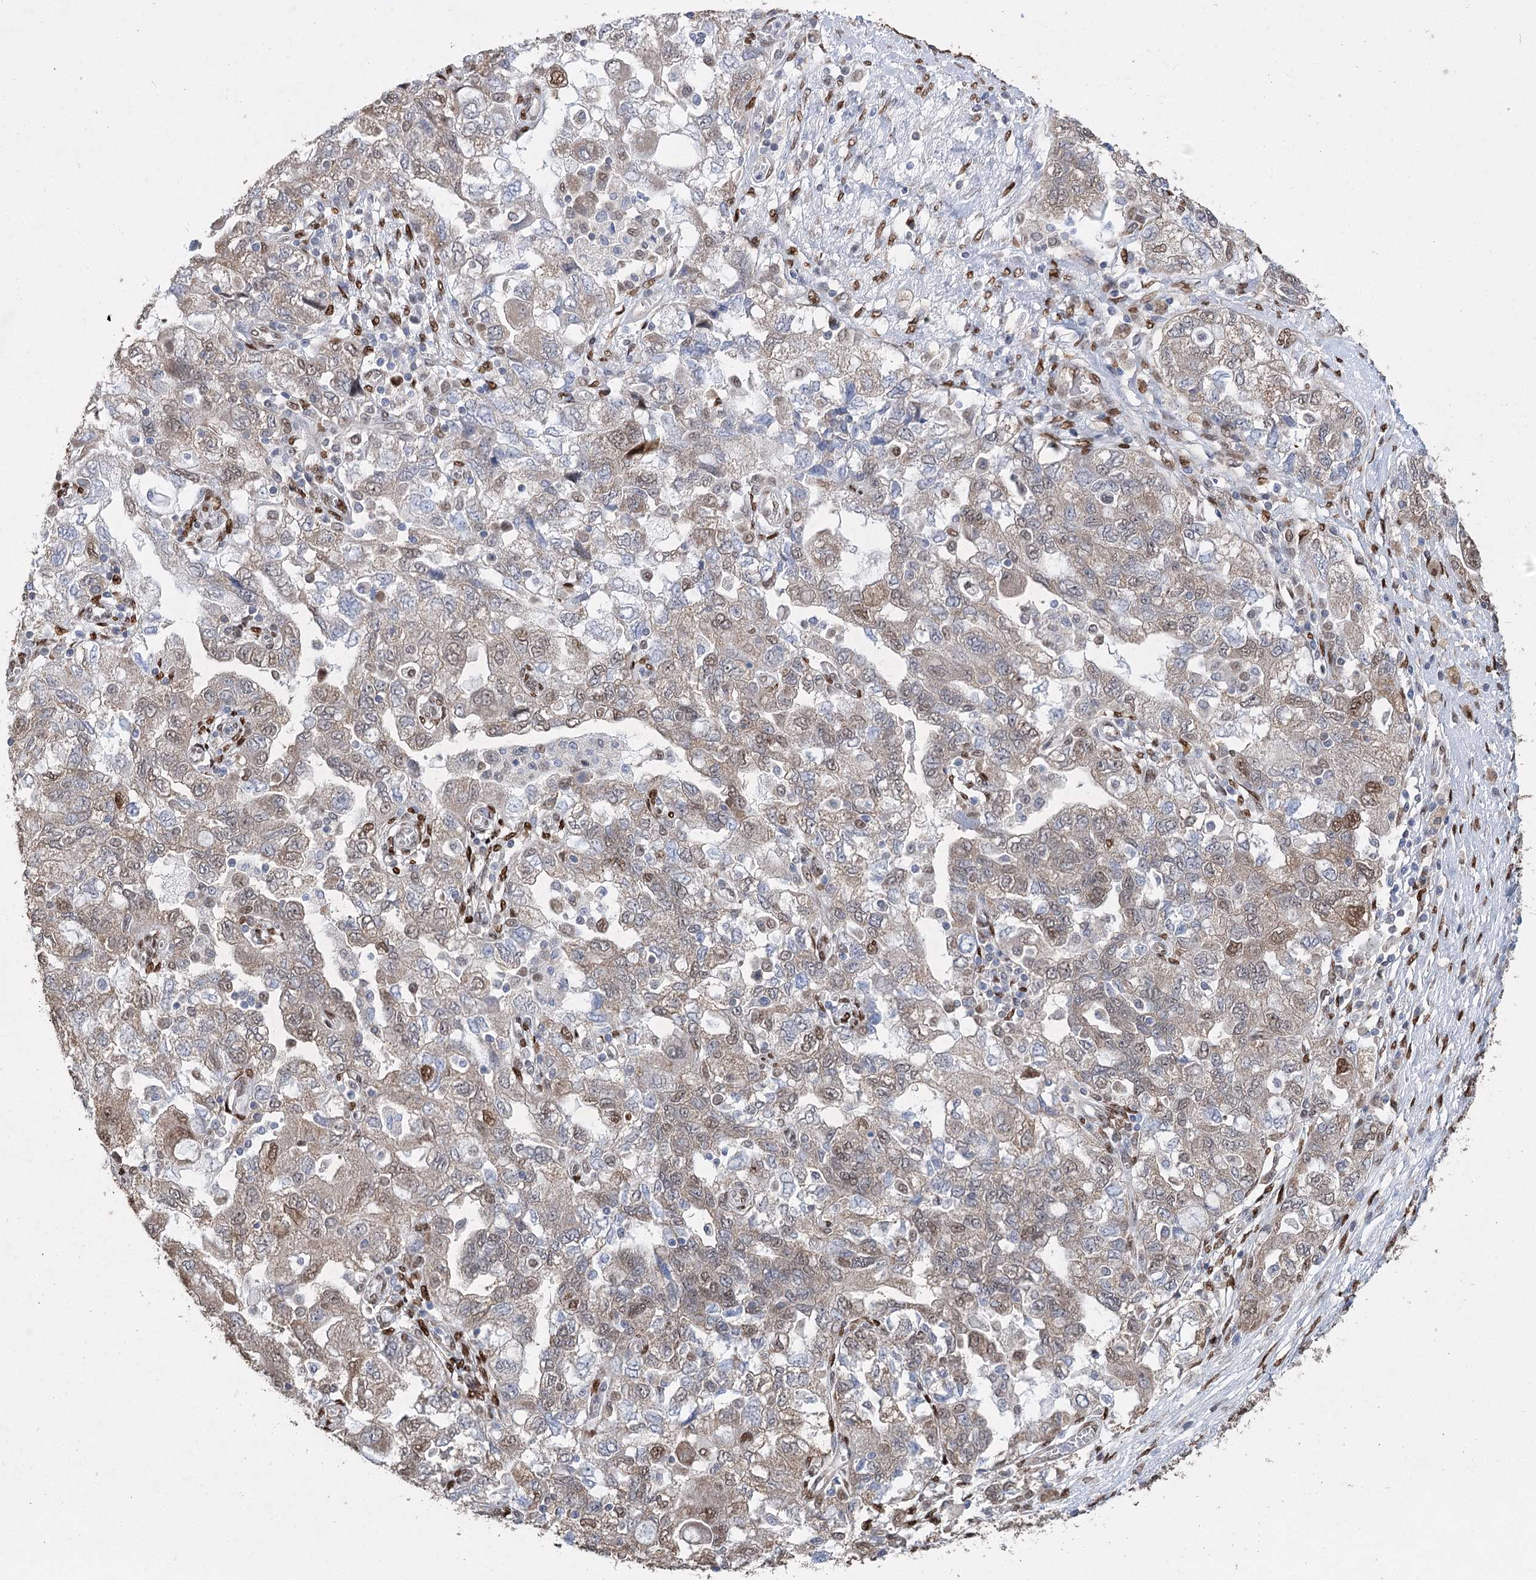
{"staining": {"intensity": "moderate", "quantity": "25%-75%", "location": "cytoplasmic/membranous,nuclear"}, "tissue": "ovarian cancer", "cell_type": "Tumor cells", "image_type": "cancer", "snomed": [{"axis": "morphology", "description": "Carcinoma, NOS"}, {"axis": "morphology", "description": "Cystadenocarcinoma, serous, NOS"}, {"axis": "topography", "description": "Ovary"}], "caption": "Approximately 25%-75% of tumor cells in ovarian cancer (serous cystadenocarcinoma) exhibit moderate cytoplasmic/membranous and nuclear protein positivity as visualized by brown immunohistochemical staining.", "gene": "NFU1", "patient": {"sex": "female", "age": 69}}